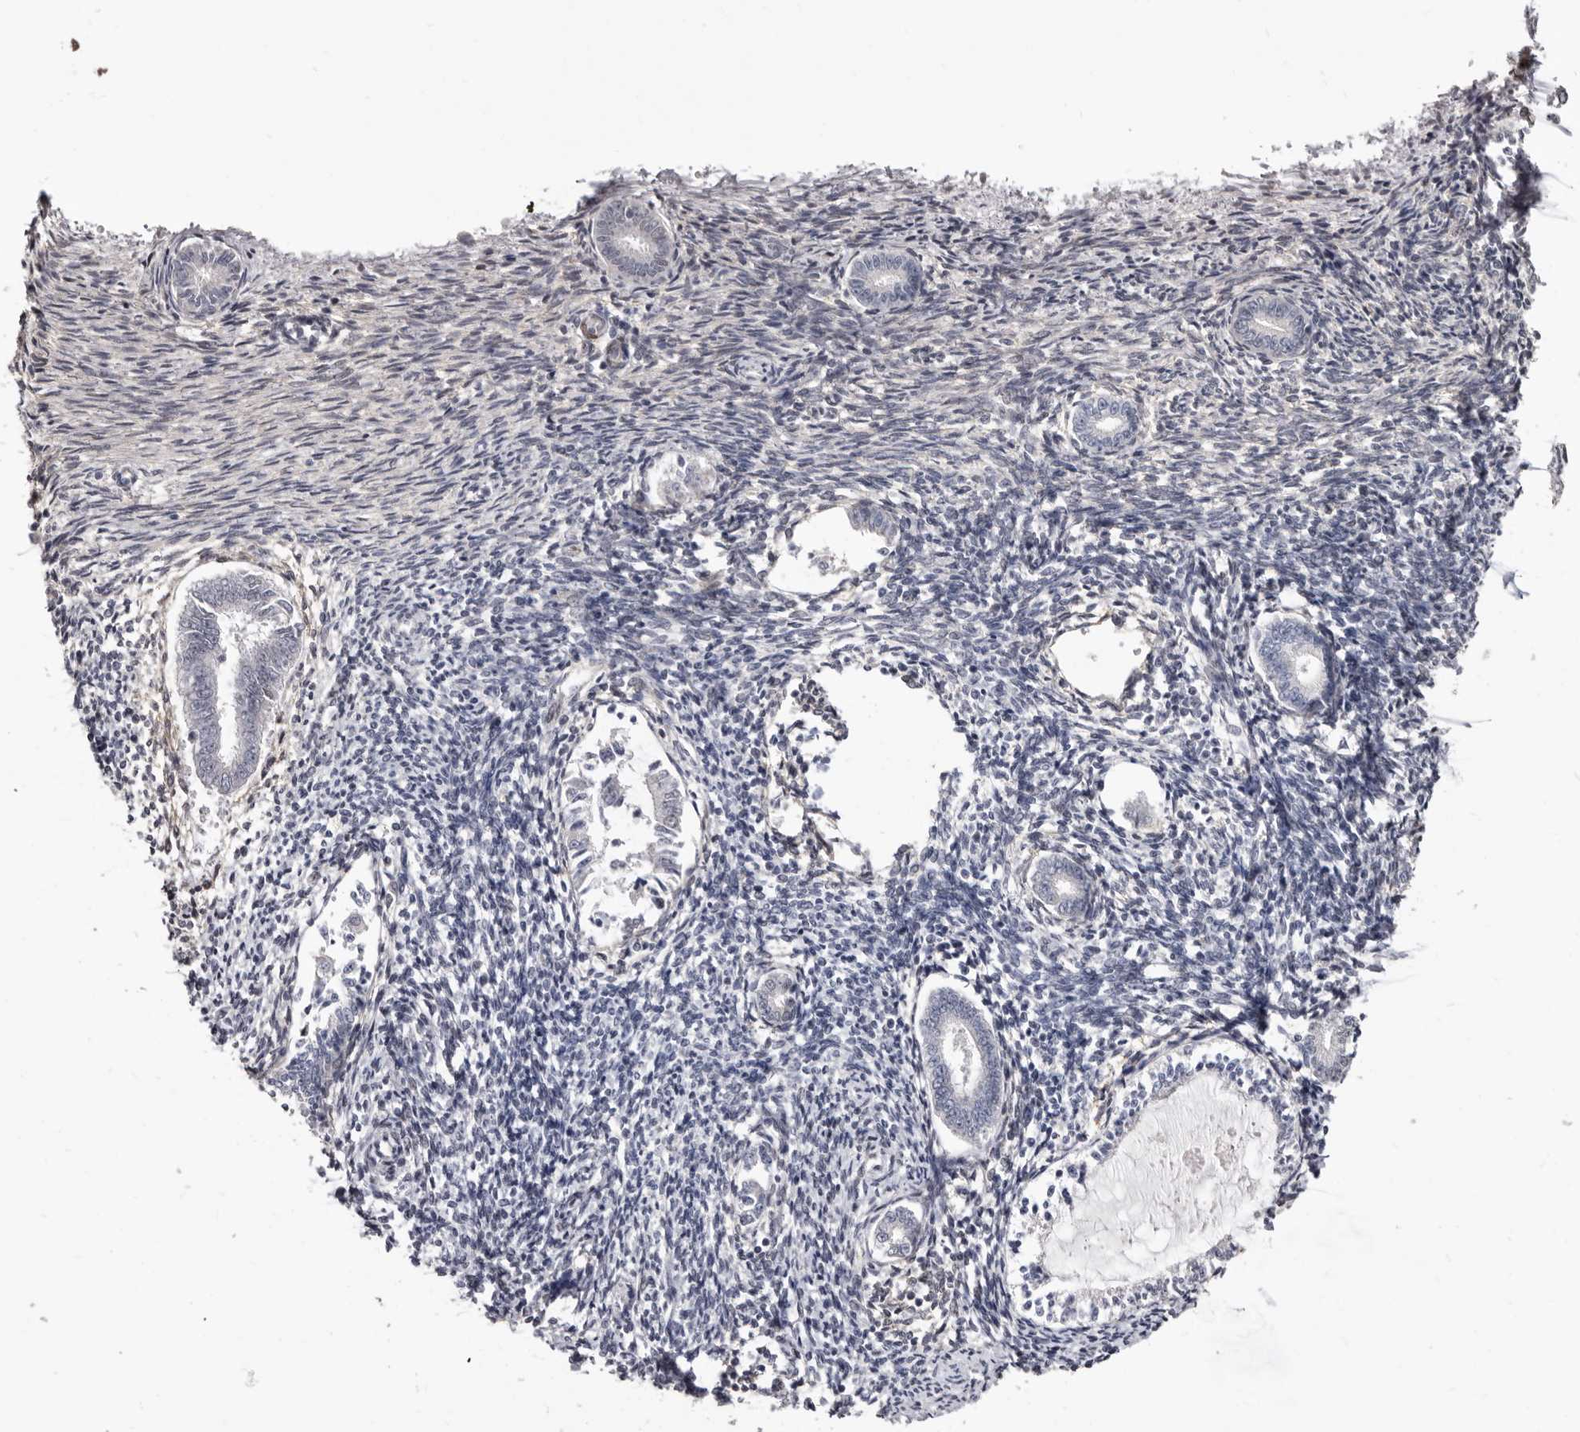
{"staining": {"intensity": "weak", "quantity": "25%-75%", "location": "cytoplasmic/membranous"}, "tissue": "endometrium", "cell_type": "Cells in endometrial stroma", "image_type": "normal", "snomed": [{"axis": "morphology", "description": "Normal tissue, NOS"}, {"axis": "topography", "description": "Endometrium"}], "caption": "Protein staining of normal endometrium demonstrates weak cytoplasmic/membranous expression in about 25%-75% of cells in endometrial stroma. The protein is shown in brown color, while the nuclei are stained blue.", "gene": "KHDRBS2", "patient": {"sex": "female", "age": 56}}